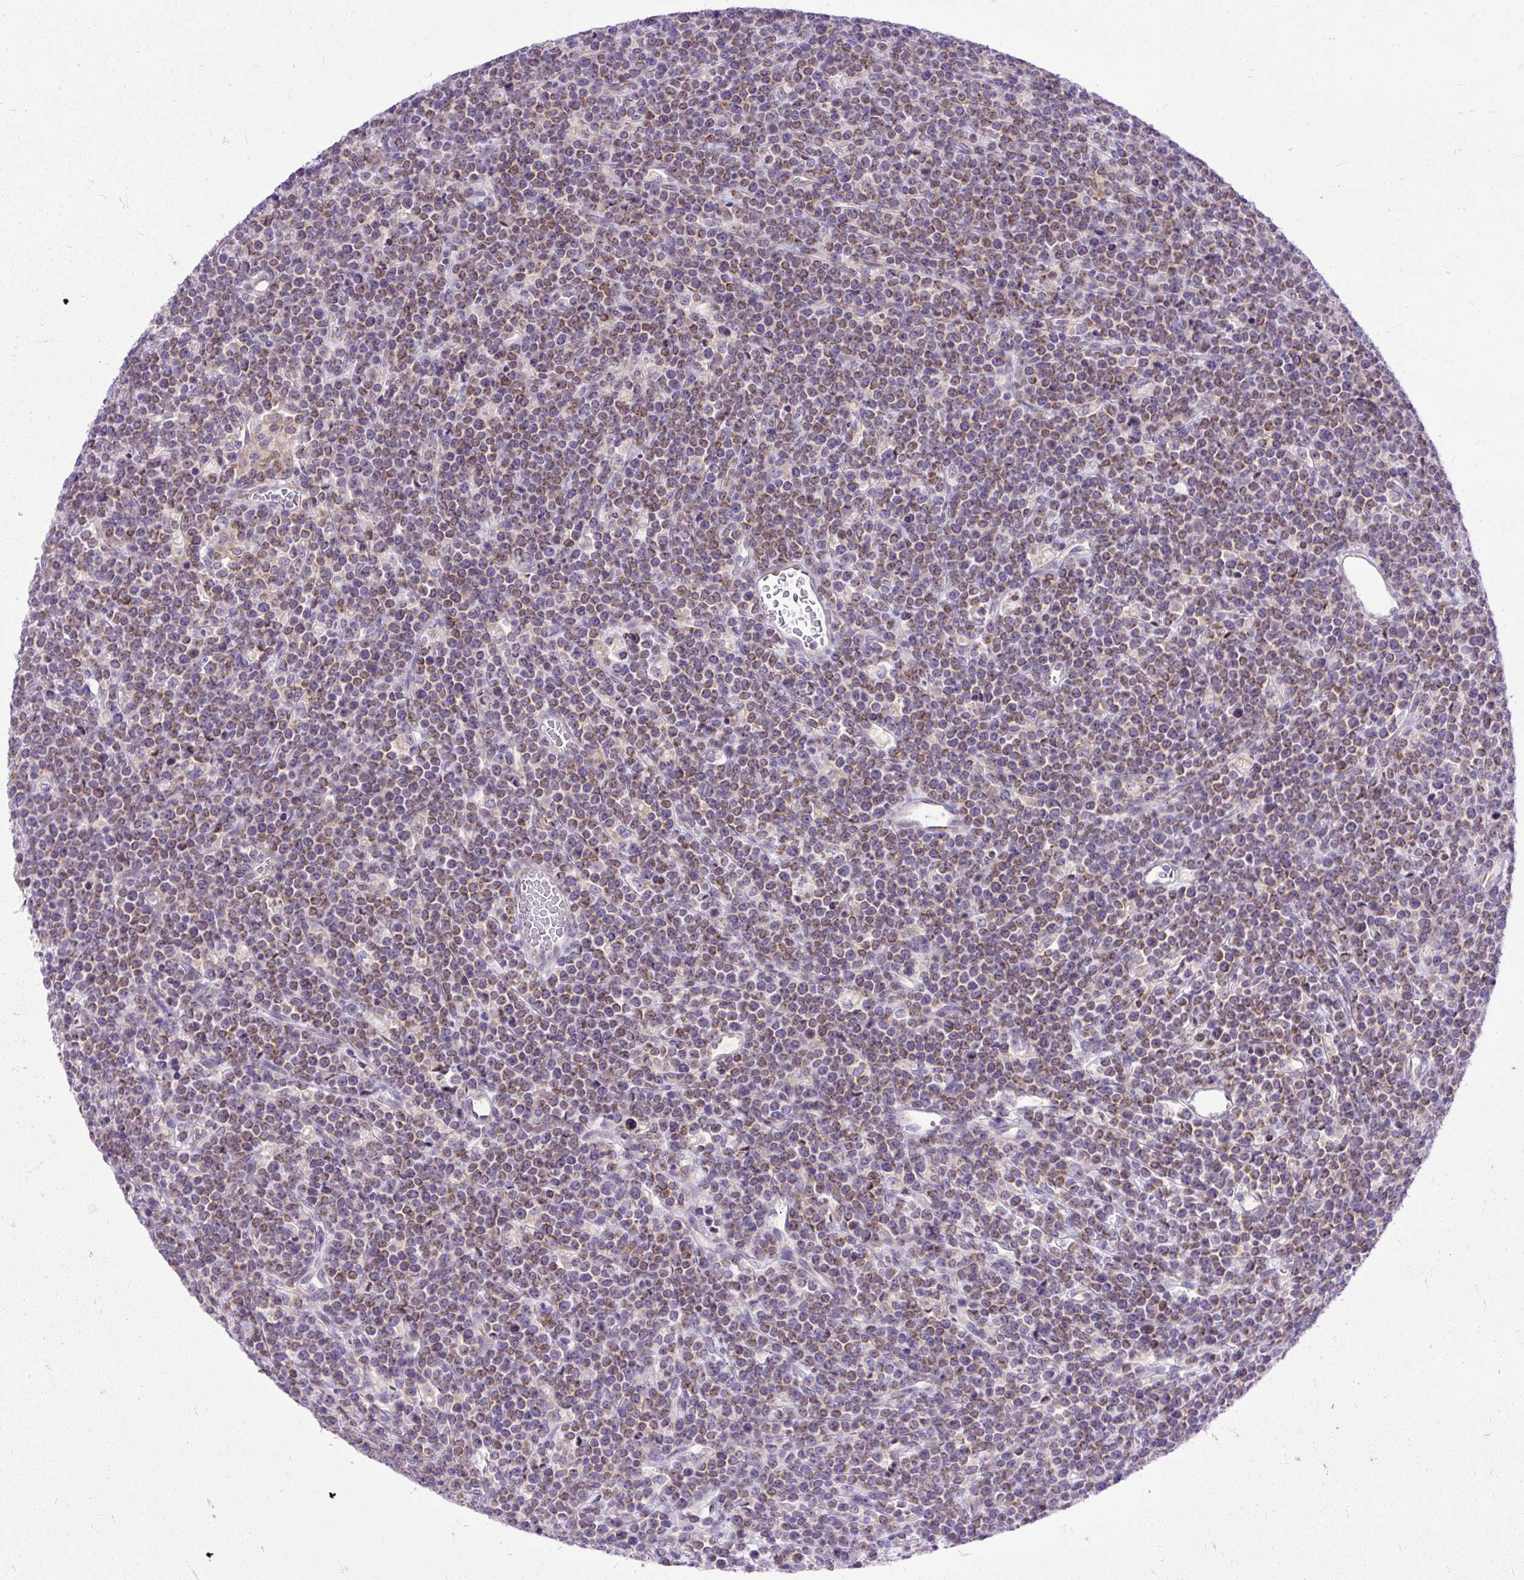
{"staining": {"intensity": "moderate", "quantity": ">75%", "location": "cytoplasmic/membranous"}, "tissue": "lymphoma", "cell_type": "Tumor cells", "image_type": "cancer", "snomed": [{"axis": "morphology", "description": "Malignant lymphoma, non-Hodgkin's type, High grade"}, {"axis": "topography", "description": "Ovary"}], "caption": "Human high-grade malignant lymphoma, non-Hodgkin's type stained for a protein (brown) exhibits moderate cytoplasmic/membranous positive expression in approximately >75% of tumor cells.", "gene": "AMFR", "patient": {"sex": "female", "age": 56}}